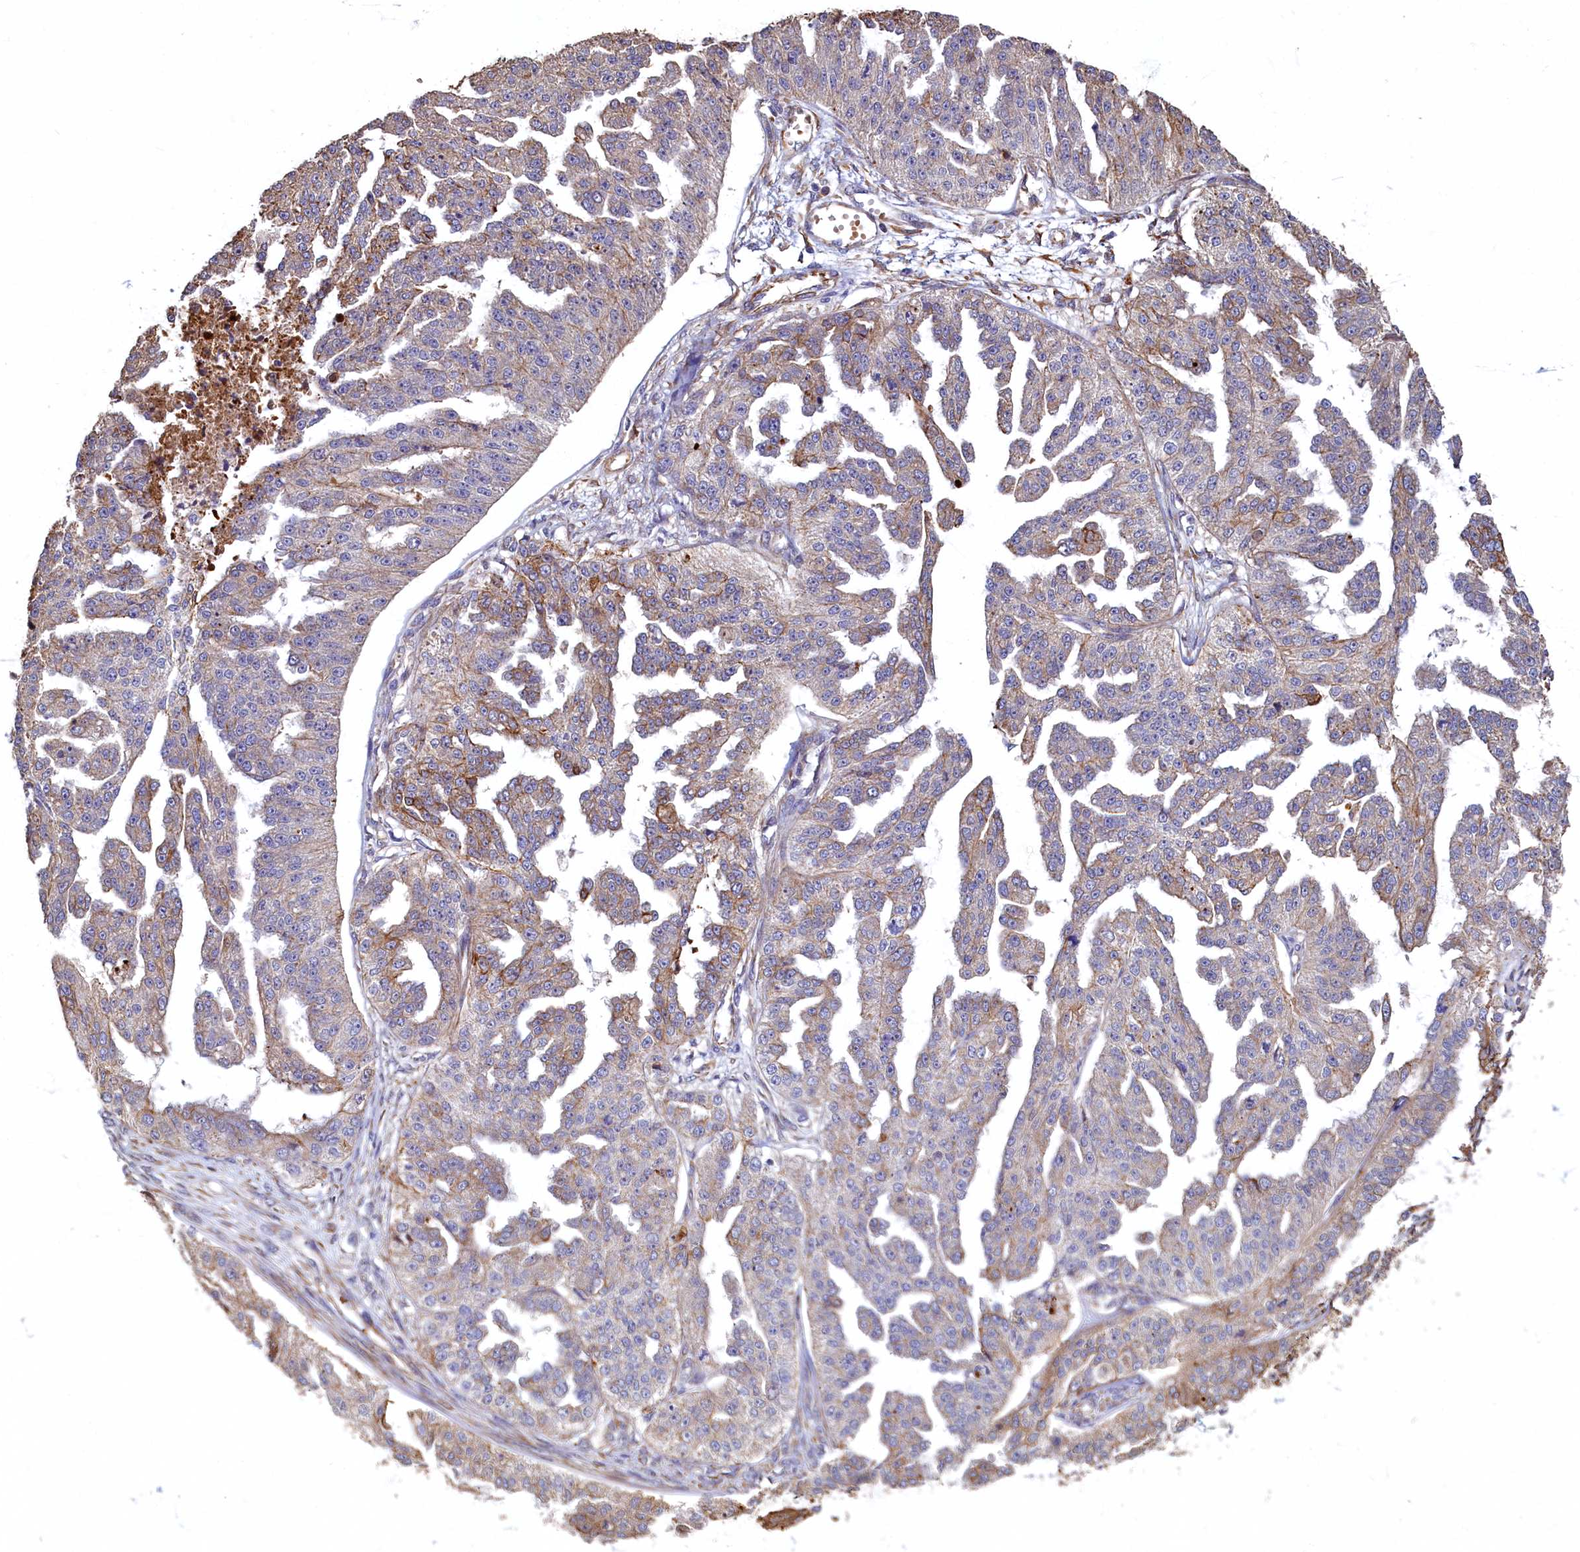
{"staining": {"intensity": "weak", "quantity": "25%-75%", "location": "cytoplasmic/membranous"}, "tissue": "ovarian cancer", "cell_type": "Tumor cells", "image_type": "cancer", "snomed": [{"axis": "morphology", "description": "Cystadenocarcinoma, serous, NOS"}, {"axis": "topography", "description": "Ovary"}], "caption": "Immunohistochemistry (IHC) histopathology image of serous cystadenocarcinoma (ovarian) stained for a protein (brown), which demonstrates low levels of weak cytoplasmic/membranous staining in about 25%-75% of tumor cells.", "gene": "LRRC57", "patient": {"sex": "female", "age": 58}}